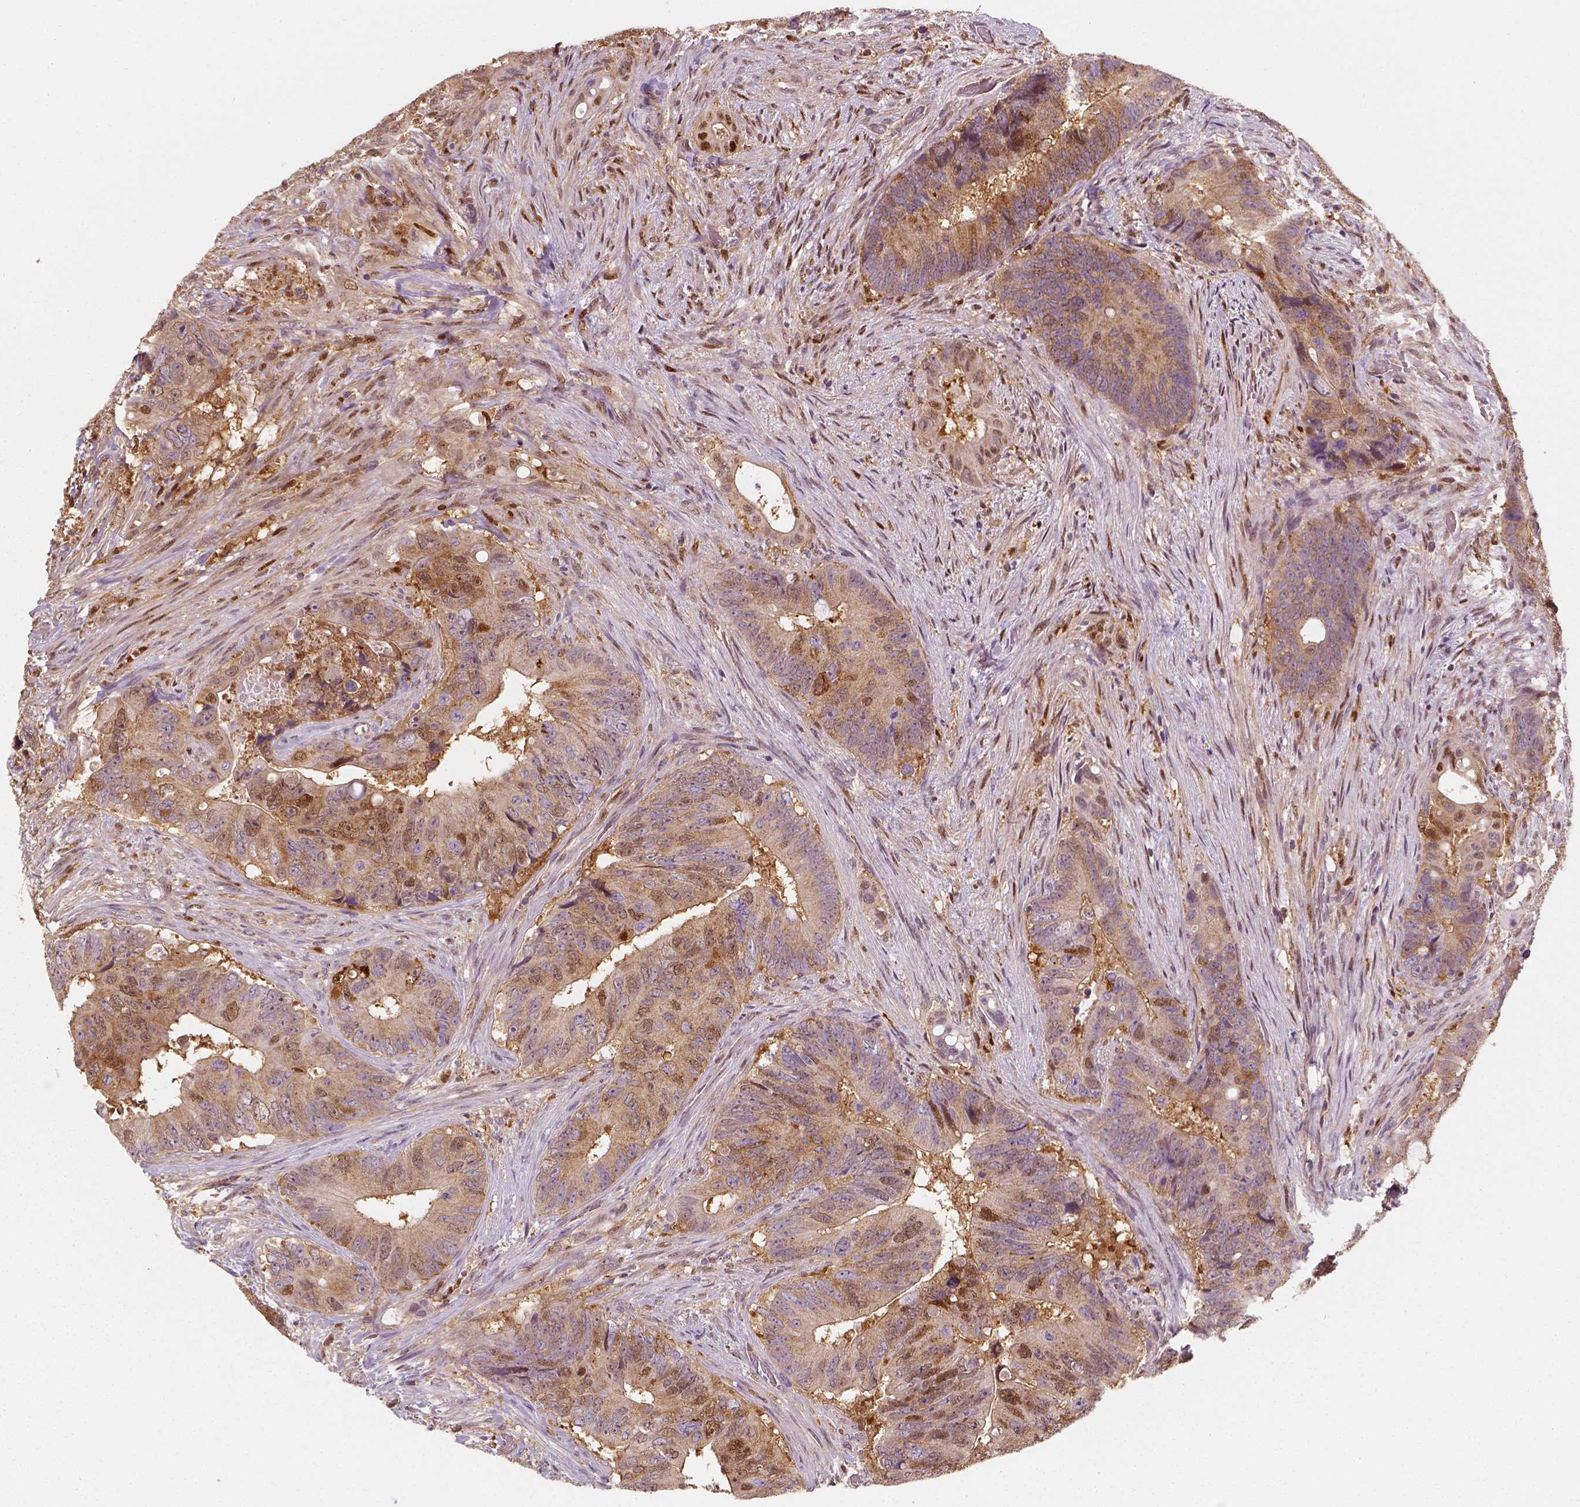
{"staining": {"intensity": "moderate", "quantity": ">75%", "location": "cytoplasmic/membranous,nuclear"}, "tissue": "colorectal cancer", "cell_type": "Tumor cells", "image_type": "cancer", "snomed": [{"axis": "morphology", "description": "Adenocarcinoma, NOS"}, {"axis": "topography", "description": "Rectum"}], "caption": "An immunohistochemistry (IHC) micrograph of tumor tissue is shown. Protein staining in brown highlights moderate cytoplasmic/membranous and nuclear positivity in adenocarcinoma (colorectal) within tumor cells.", "gene": "SQSTM1", "patient": {"sex": "male", "age": 78}}